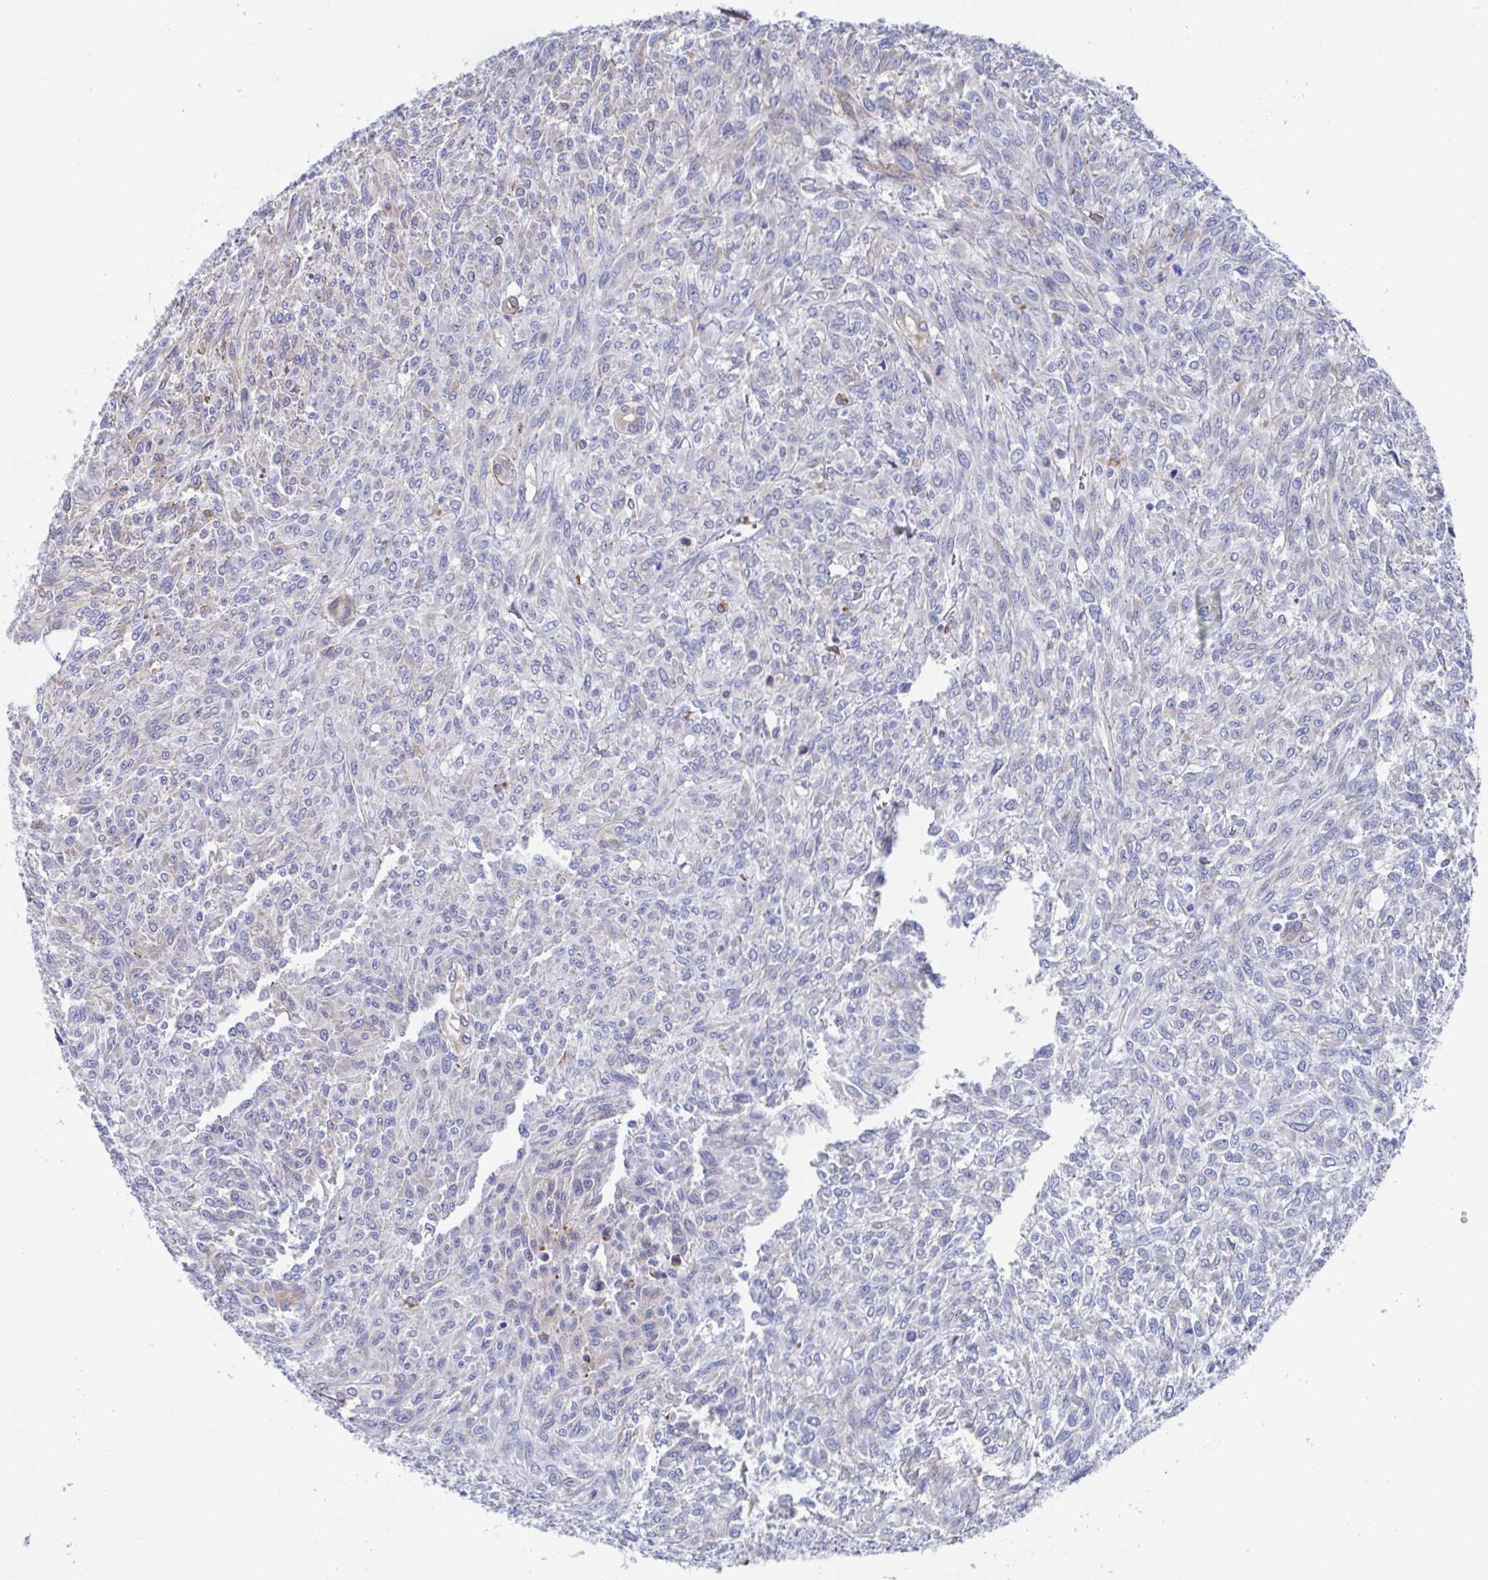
{"staining": {"intensity": "negative", "quantity": "none", "location": "none"}, "tissue": "renal cancer", "cell_type": "Tumor cells", "image_type": "cancer", "snomed": [{"axis": "morphology", "description": "Adenocarcinoma, NOS"}, {"axis": "topography", "description": "Kidney"}], "caption": "IHC photomicrograph of renal cancer stained for a protein (brown), which displays no staining in tumor cells.", "gene": "KLC3", "patient": {"sex": "male", "age": 58}}